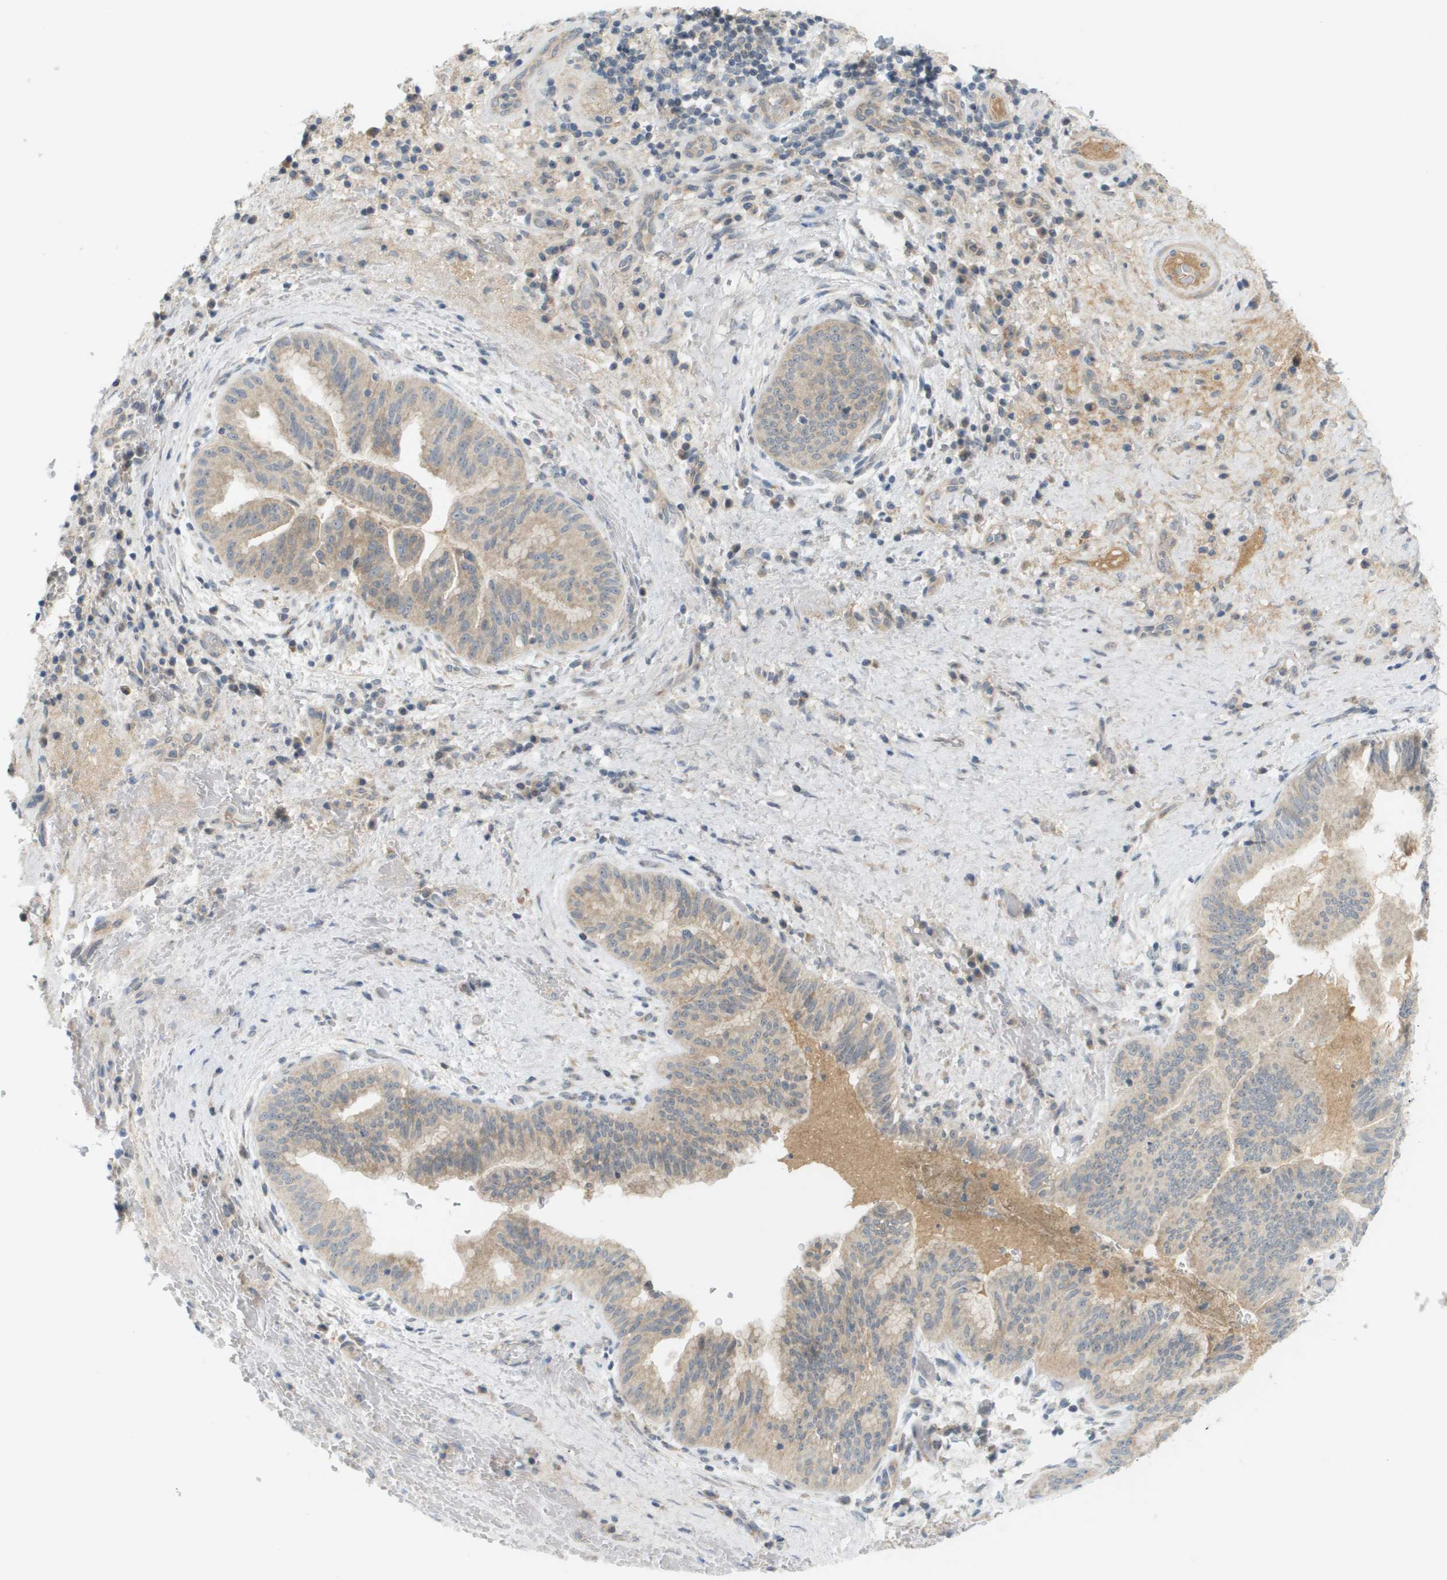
{"staining": {"intensity": "weak", "quantity": ">75%", "location": "cytoplasmic/membranous"}, "tissue": "liver cancer", "cell_type": "Tumor cells", "image_type": "cancer", "snomed": [{"axis": "morphology", "description": "Cholangiocarcinoma"}, {"axis": "topography", "description": "Liver"}], "caption": "A high-resolution histopathology image shows IHC staining of liver cancer (cholangiocarcinoma), which demonstrates weak cytoplasmic/membranous expression in about >75% of tumor cells. (IHC, brightfield microscopy, high magnification).", "gene": "PROC", "patient": {"sex": "female", "age": 38}}